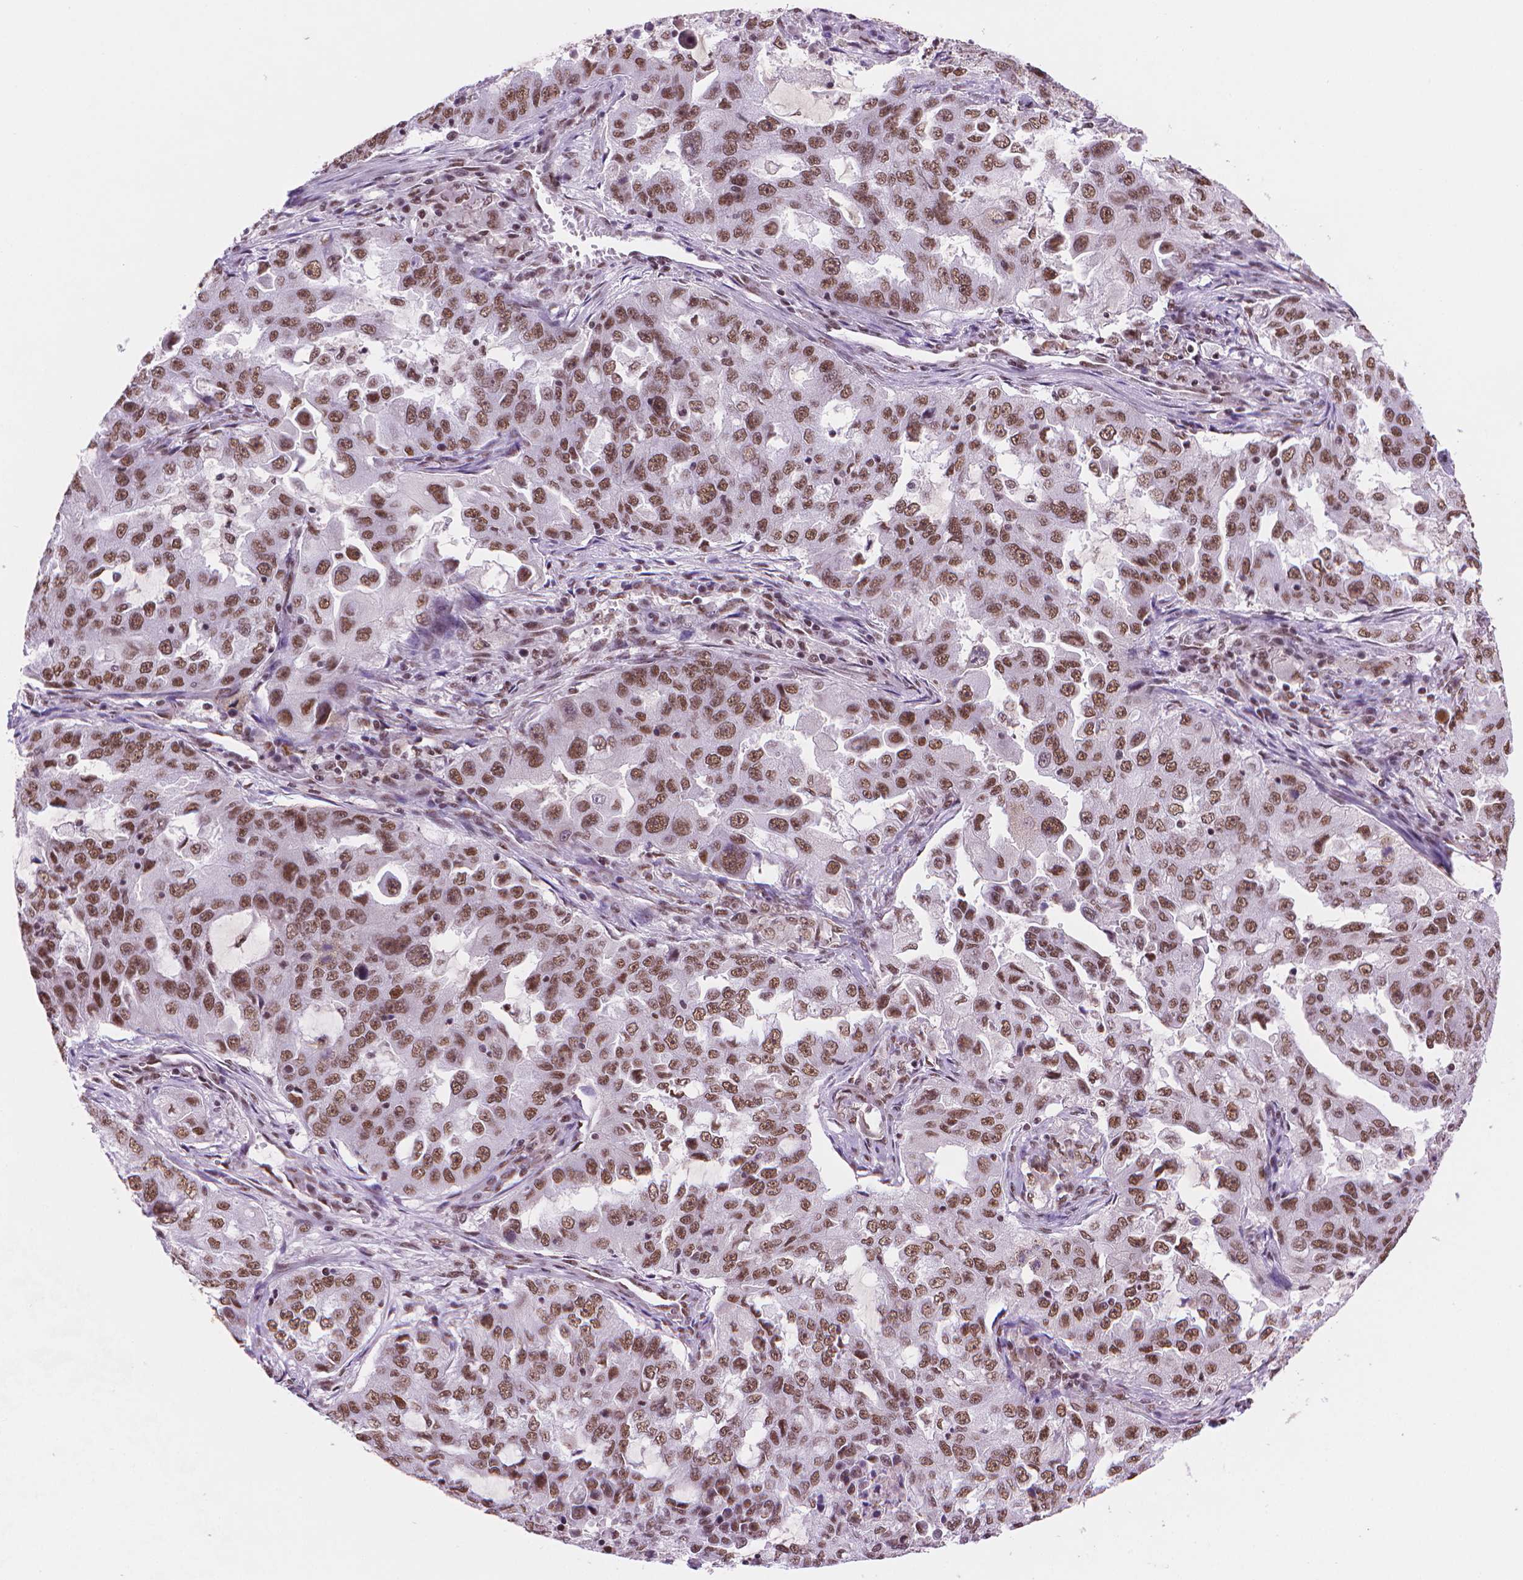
{"staining": {"intensity": "moderate", "quantity": ">75%", "location": "nuclear"}, "tissue": "lung cancer", "cell_type": "Tumor cells", "image_type": "cancer", "snomed": [{"axis": "morphology", "description": "Adenocarcinoma, NOS"}, {"axis": "topography", "description": "Lung"}], "caption": "DAB immunohistochemical staining of lung cancer reveals moderate nuclear protein expression in approximately >75% of tumor cells.", "gene": "RPA4", "patient": {"sex": "female", "age": 61}}